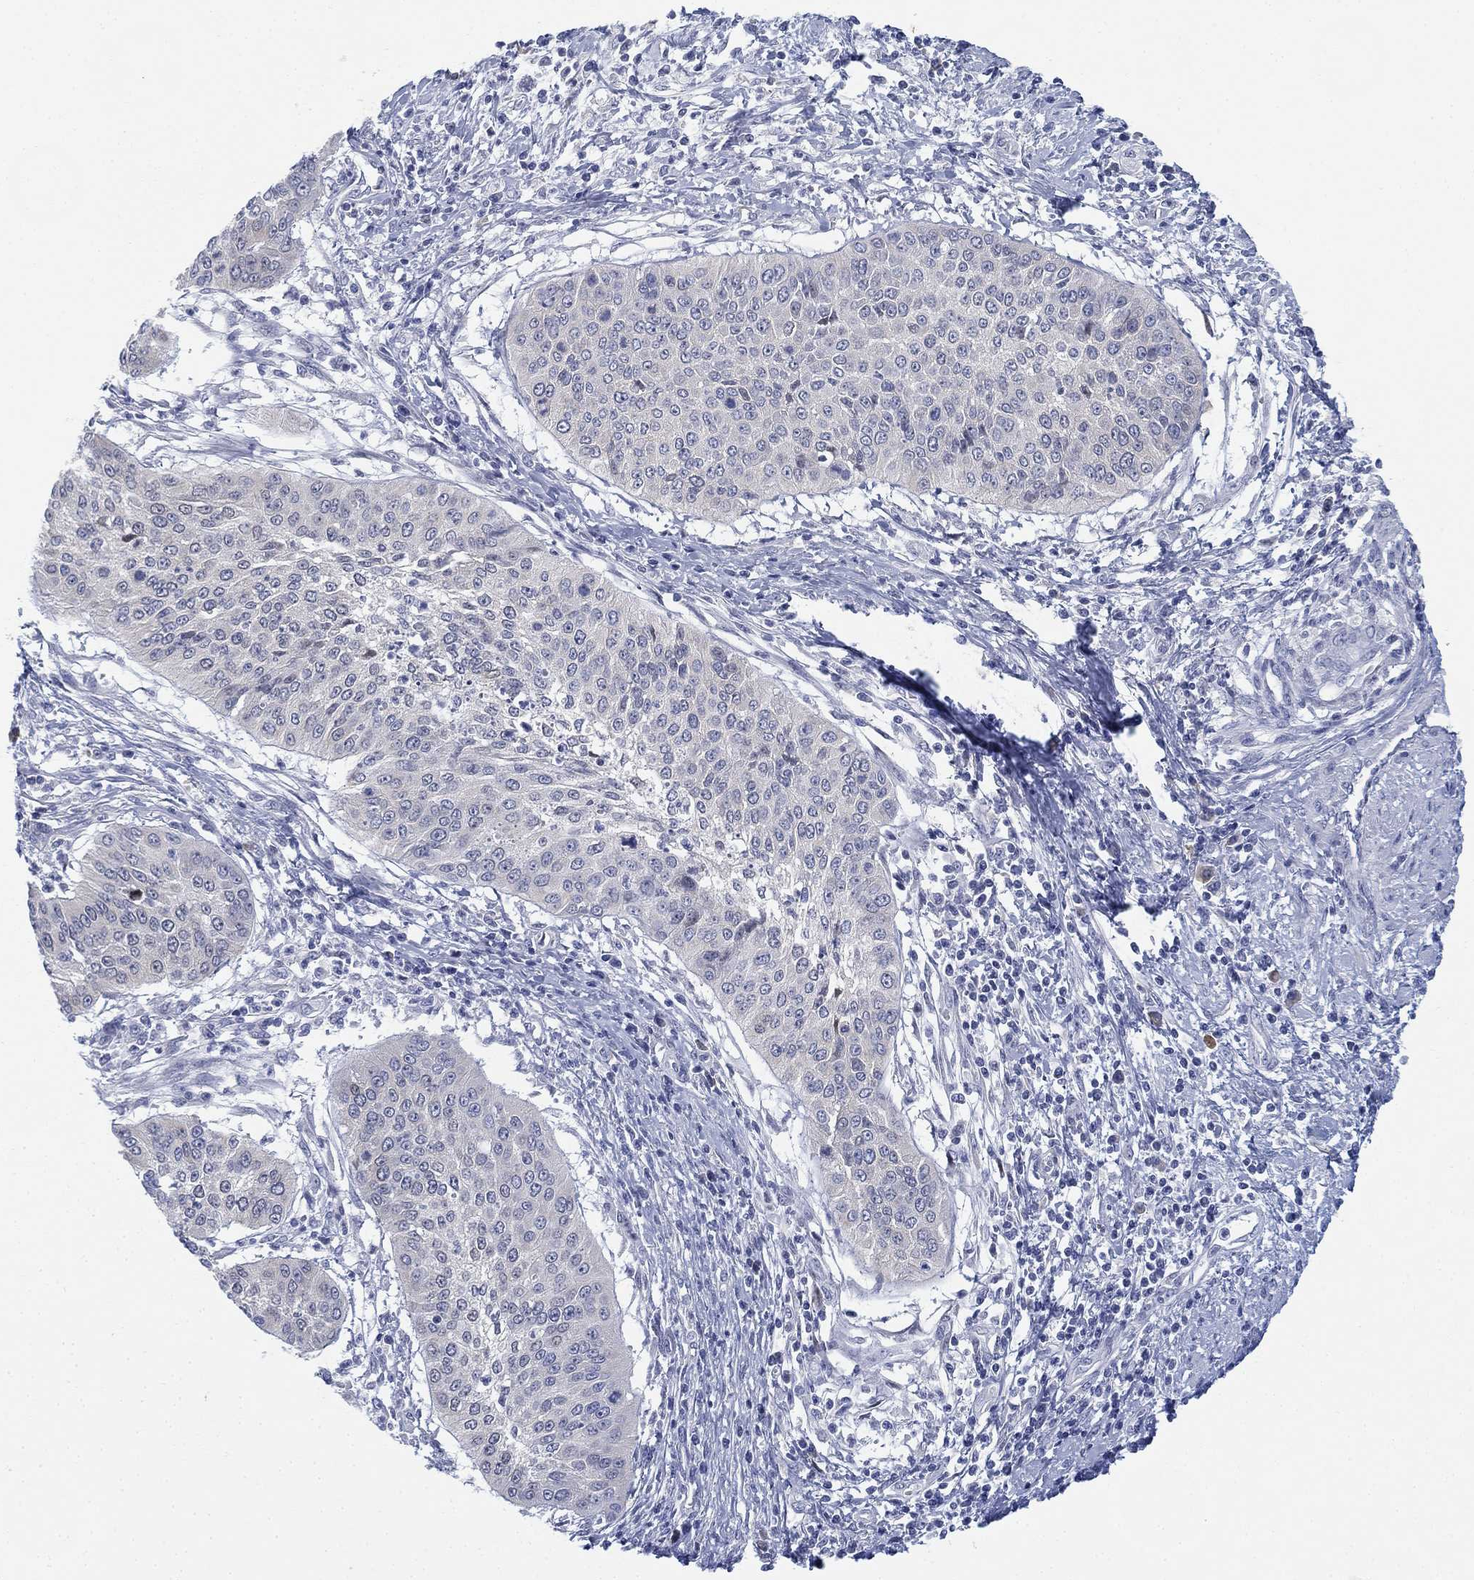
{"staining": {"intensity": "negative", "quantity": "none", "location": "none"}, "tissue": "cervical cancer", "cell_type": "Tumor cells", "image_type": "cancer", "snomed": [{"axis": "morphology", "description": "Normal tissue, NOS"}, {"axis": "morphology", "description": "Squamous cell carcinoma, NOS"}, {"axis": "topography", "description": "Cervix"}], "caption": "The histopathology image exhibits no significant positivity in tumor cells of cervical cancer (squamous cell carcinoma).", "gene": "GCNA", "patient": {"sex": "female", "age": 39}}